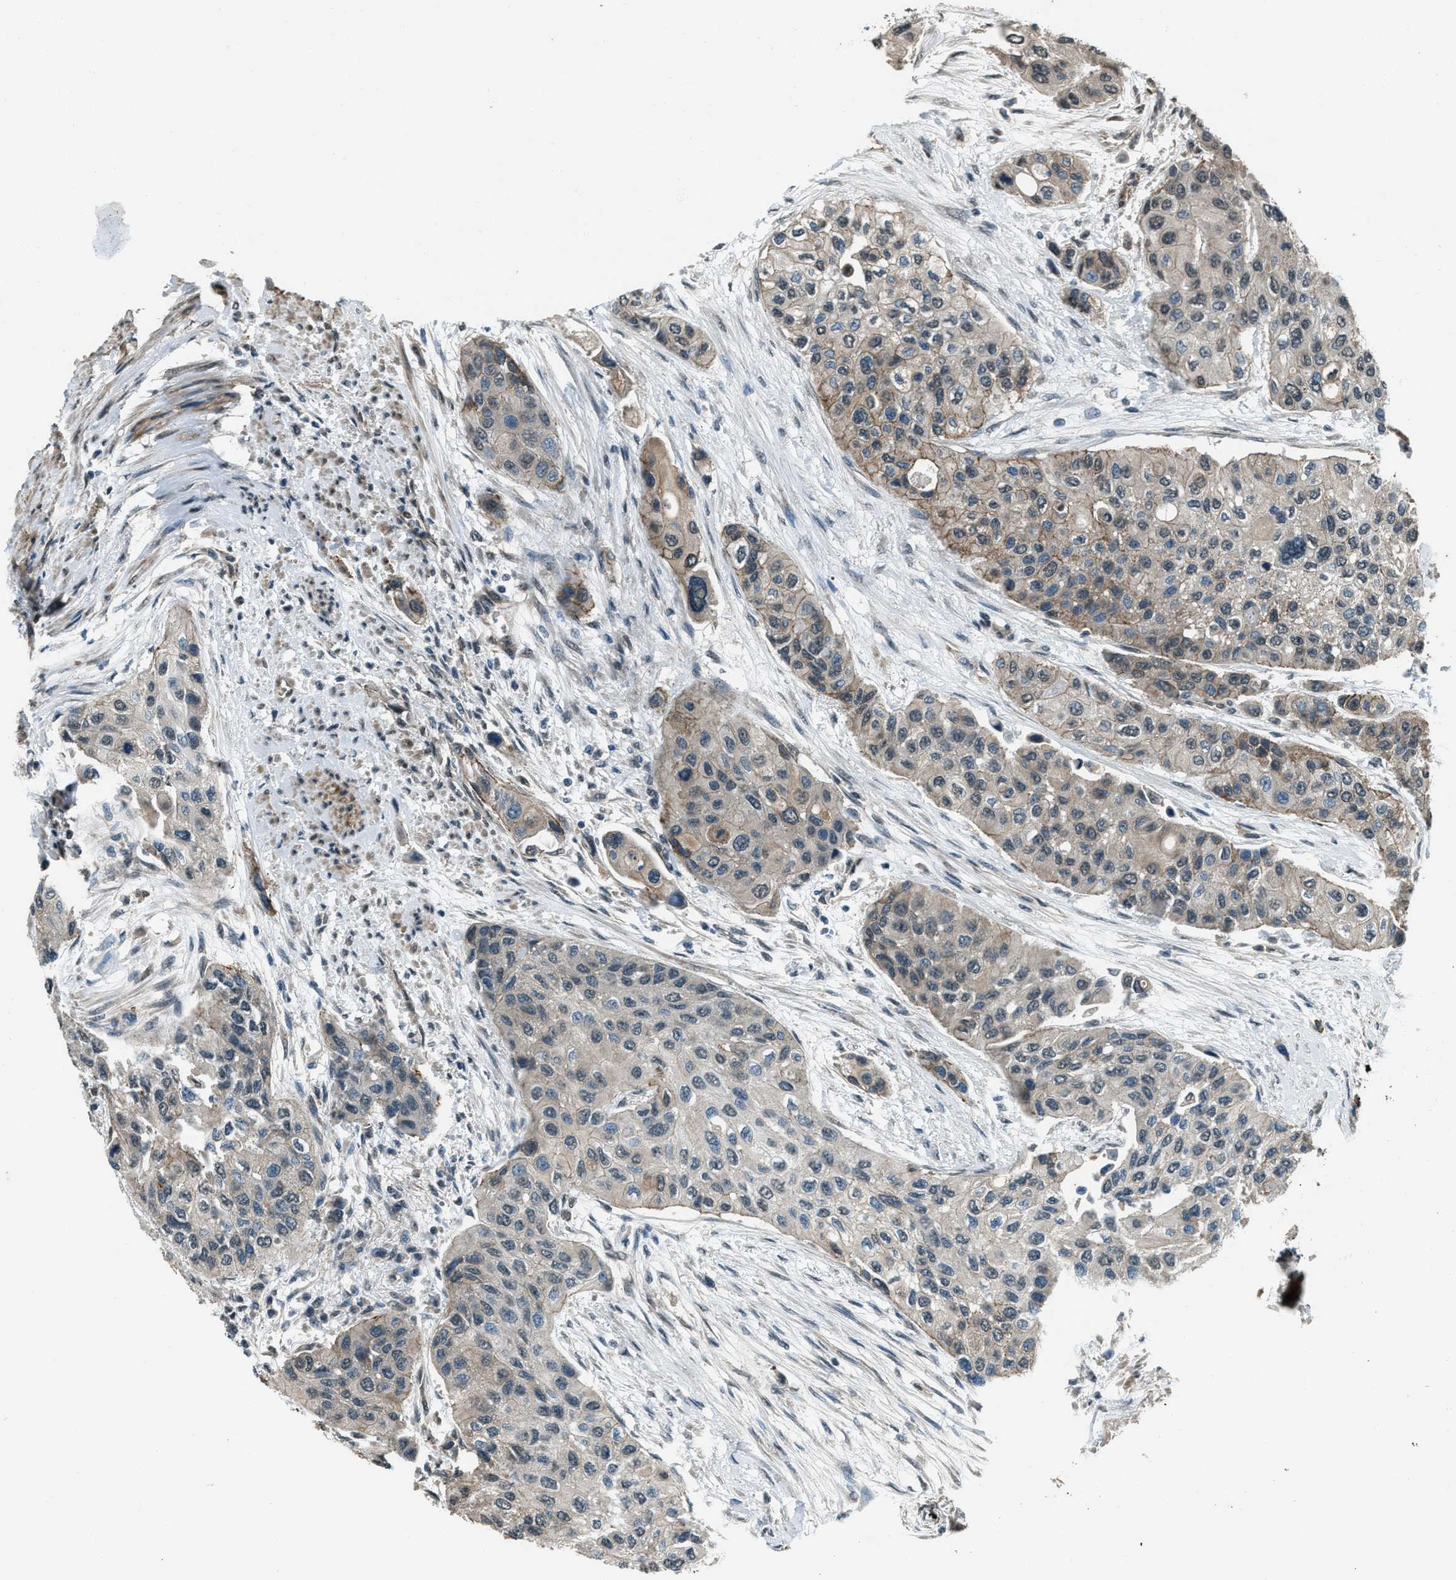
{"staining": {"intensity": "negative", "quantity": "none", "location": "none"}, "tissue": "urothelial cancer", "cell_type": "Tumor cells", "image_type": "cancer", "snomed": [{"axis": "morphology", "description": "Urothelial carcinoma, High grade"}, {"axis": "topography", "description": "Urinary bladder"}], "caption": "Urothelial cancer was stained to show a protein in brown. There is no significant expression in tumor cells.", "gene": "SVIL", "patient": {"sex": "female", "age": 56}}